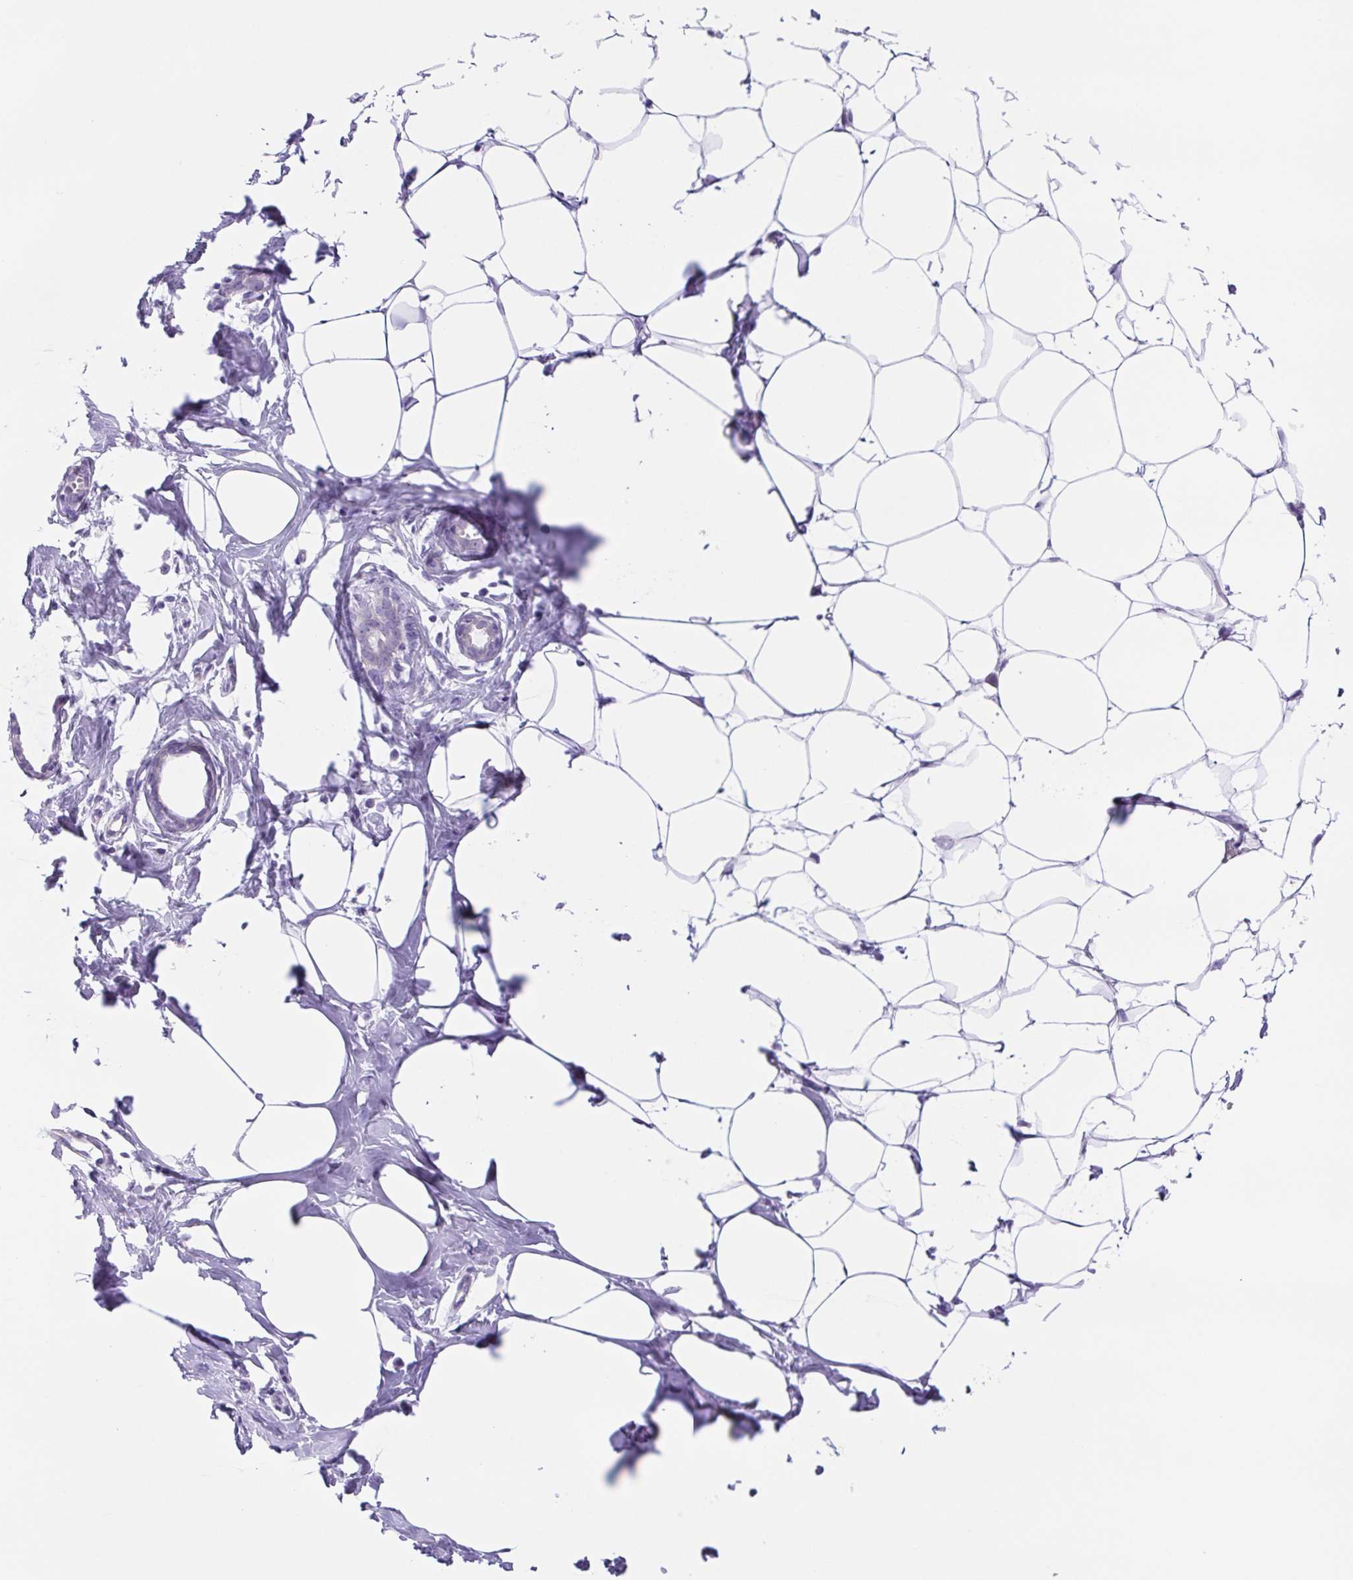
{"staining": {"intensity": "negative", "quantity": "none", "location": "none"}, "tissue": "breast", "cell_type": "Adipocytes", "image_type": "normal", "snomed": [{"axis": "morphology", "description": "Normal tissue, NOS"}, {"axis": "topography", "description": "Breast"}], "caption": "Immunohistochemical staining of benign breast demonstrates no significant positivity in adipocytes. The staining is performed using DAB brown chromogen with nuclei counter-stained in using hematoxylin.", "gene": "CDSN", "patient": {"sex": "female", "age": 27}}